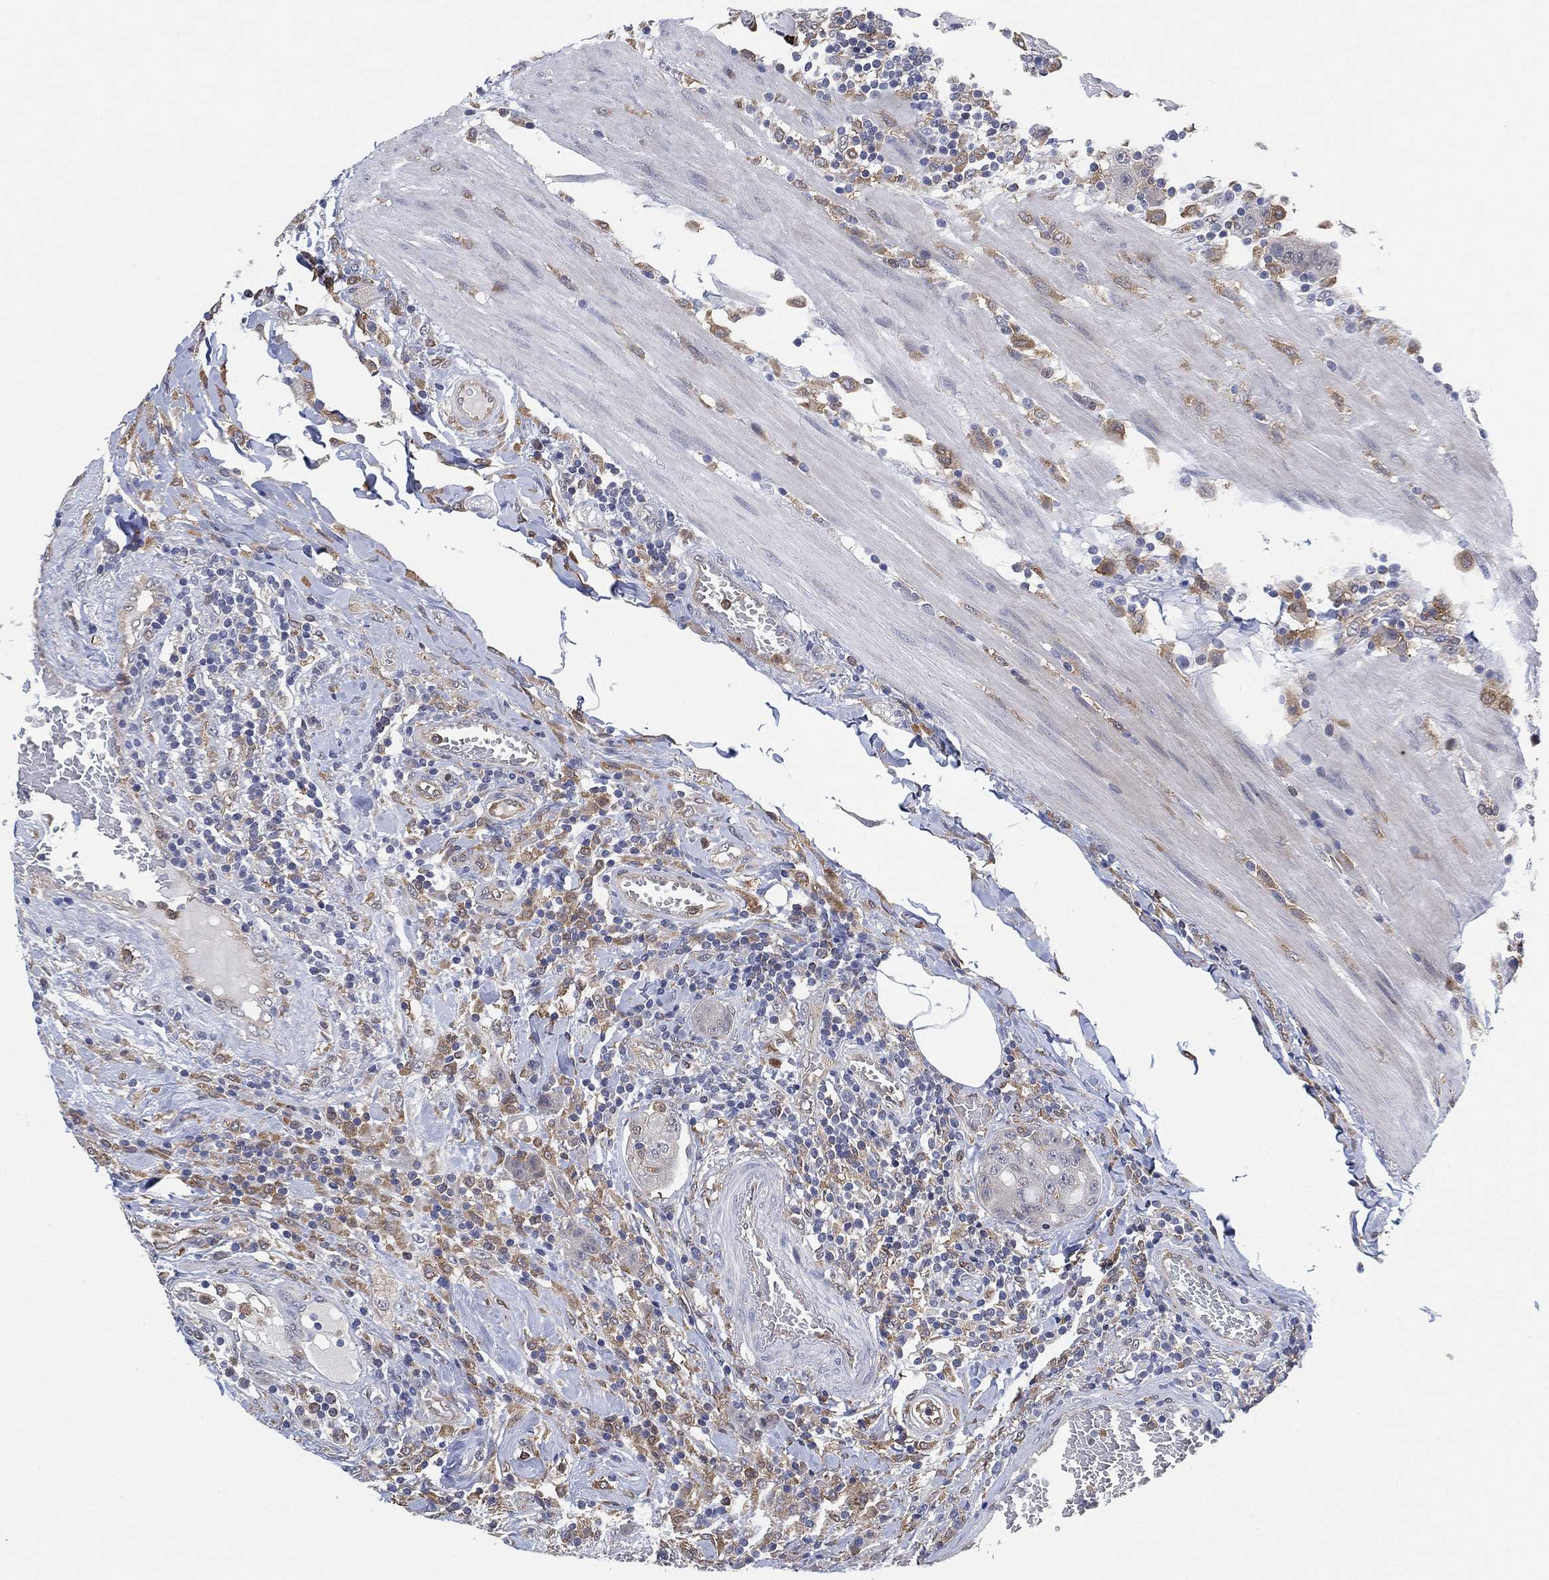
{"staining": {"intensity": "negative", "quantity": "none", "location": "none"}, "tissue": "colorectal cancer", "cell_type": "Tumor cells", "image_type": "cancer", "snomed": [{"axis": "morphology", "description": "Adenocarcinoma, NOS"}, {"axis": "topography", "description": "Colon"}], "caption": "Histopathology image shows no protein positivity in tumor cells of colorectal adenocarcinoma tissue.", "gene": "FES", "patient": {"sex": "female", "age": 48}}